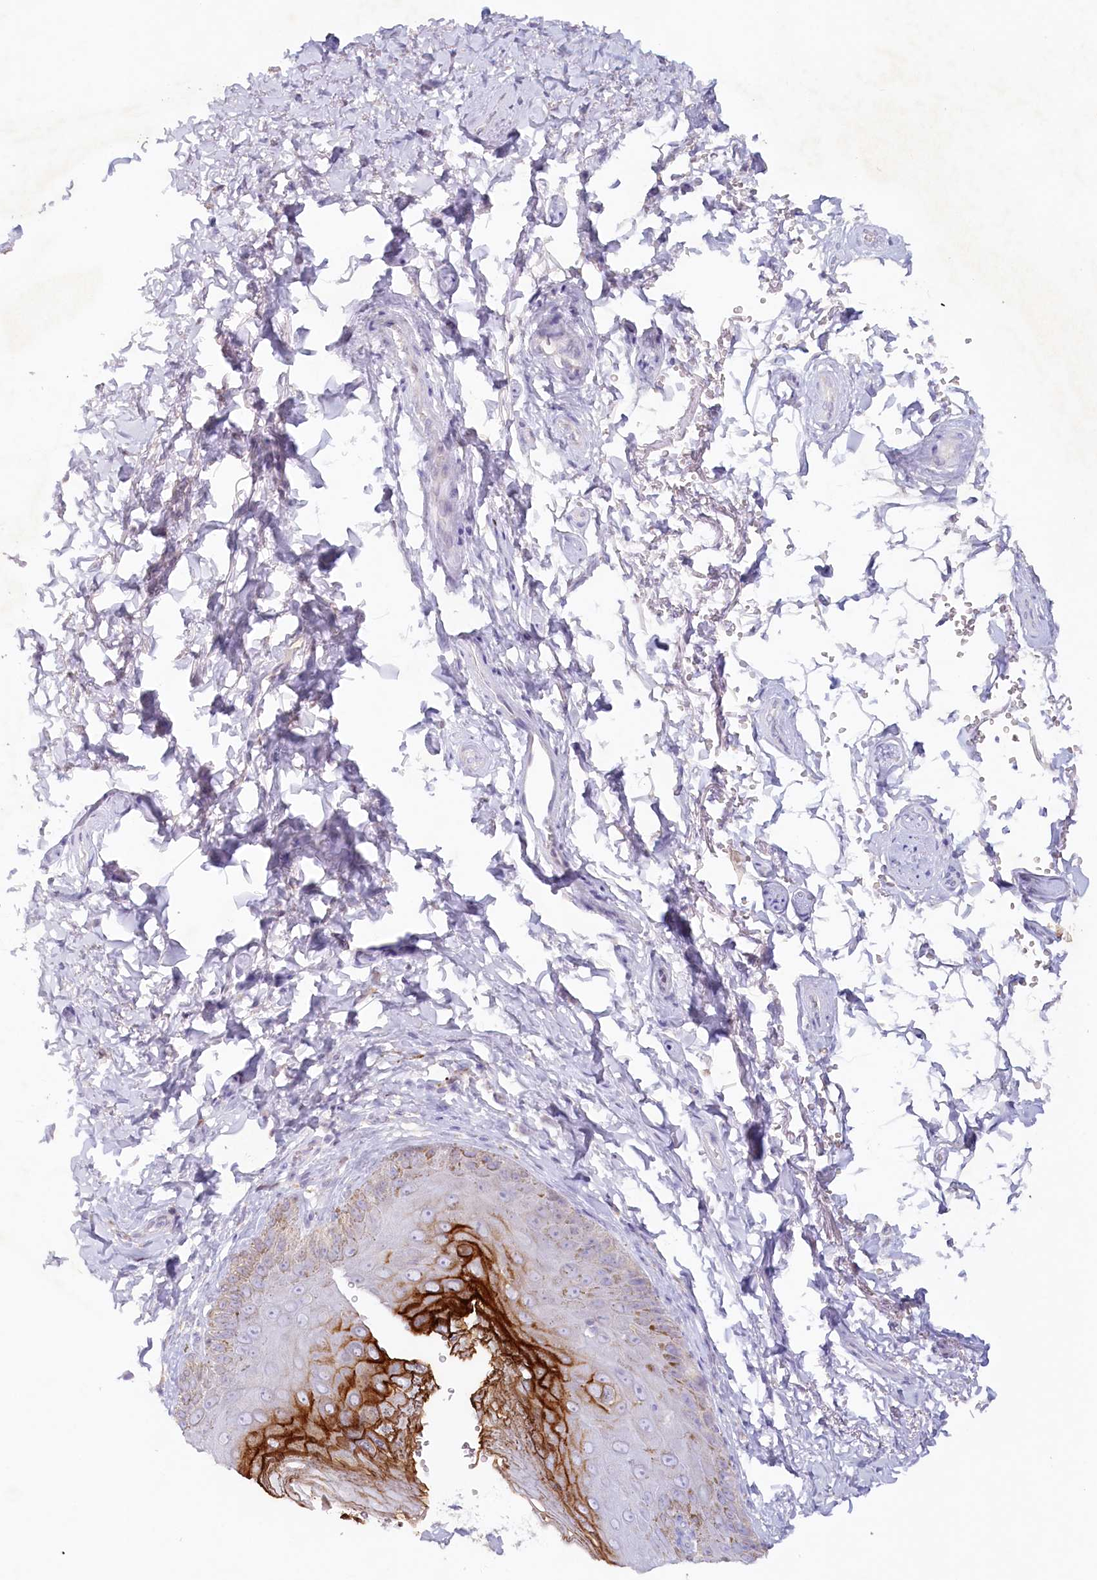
{"staining": {"intensity": "strong", "quantity": "<25%", "location": "cytoplasmic/membranous"}, "tissue": "skin", "cell_type": "Epidermal cells", "image_type": "normal", "snomed": [{"axis": "morphology", "description": "Normal tissue, NOS"}, {"axis": "topography", "description": "Anal"}], "caption": "Skin stained with a brown dye displays strong cytoplasmic/membranous positive expression in approximately <25% of epidermal cells.", "gene": "PSAPL1", "patient": {"sex": "male", "age": 44}}